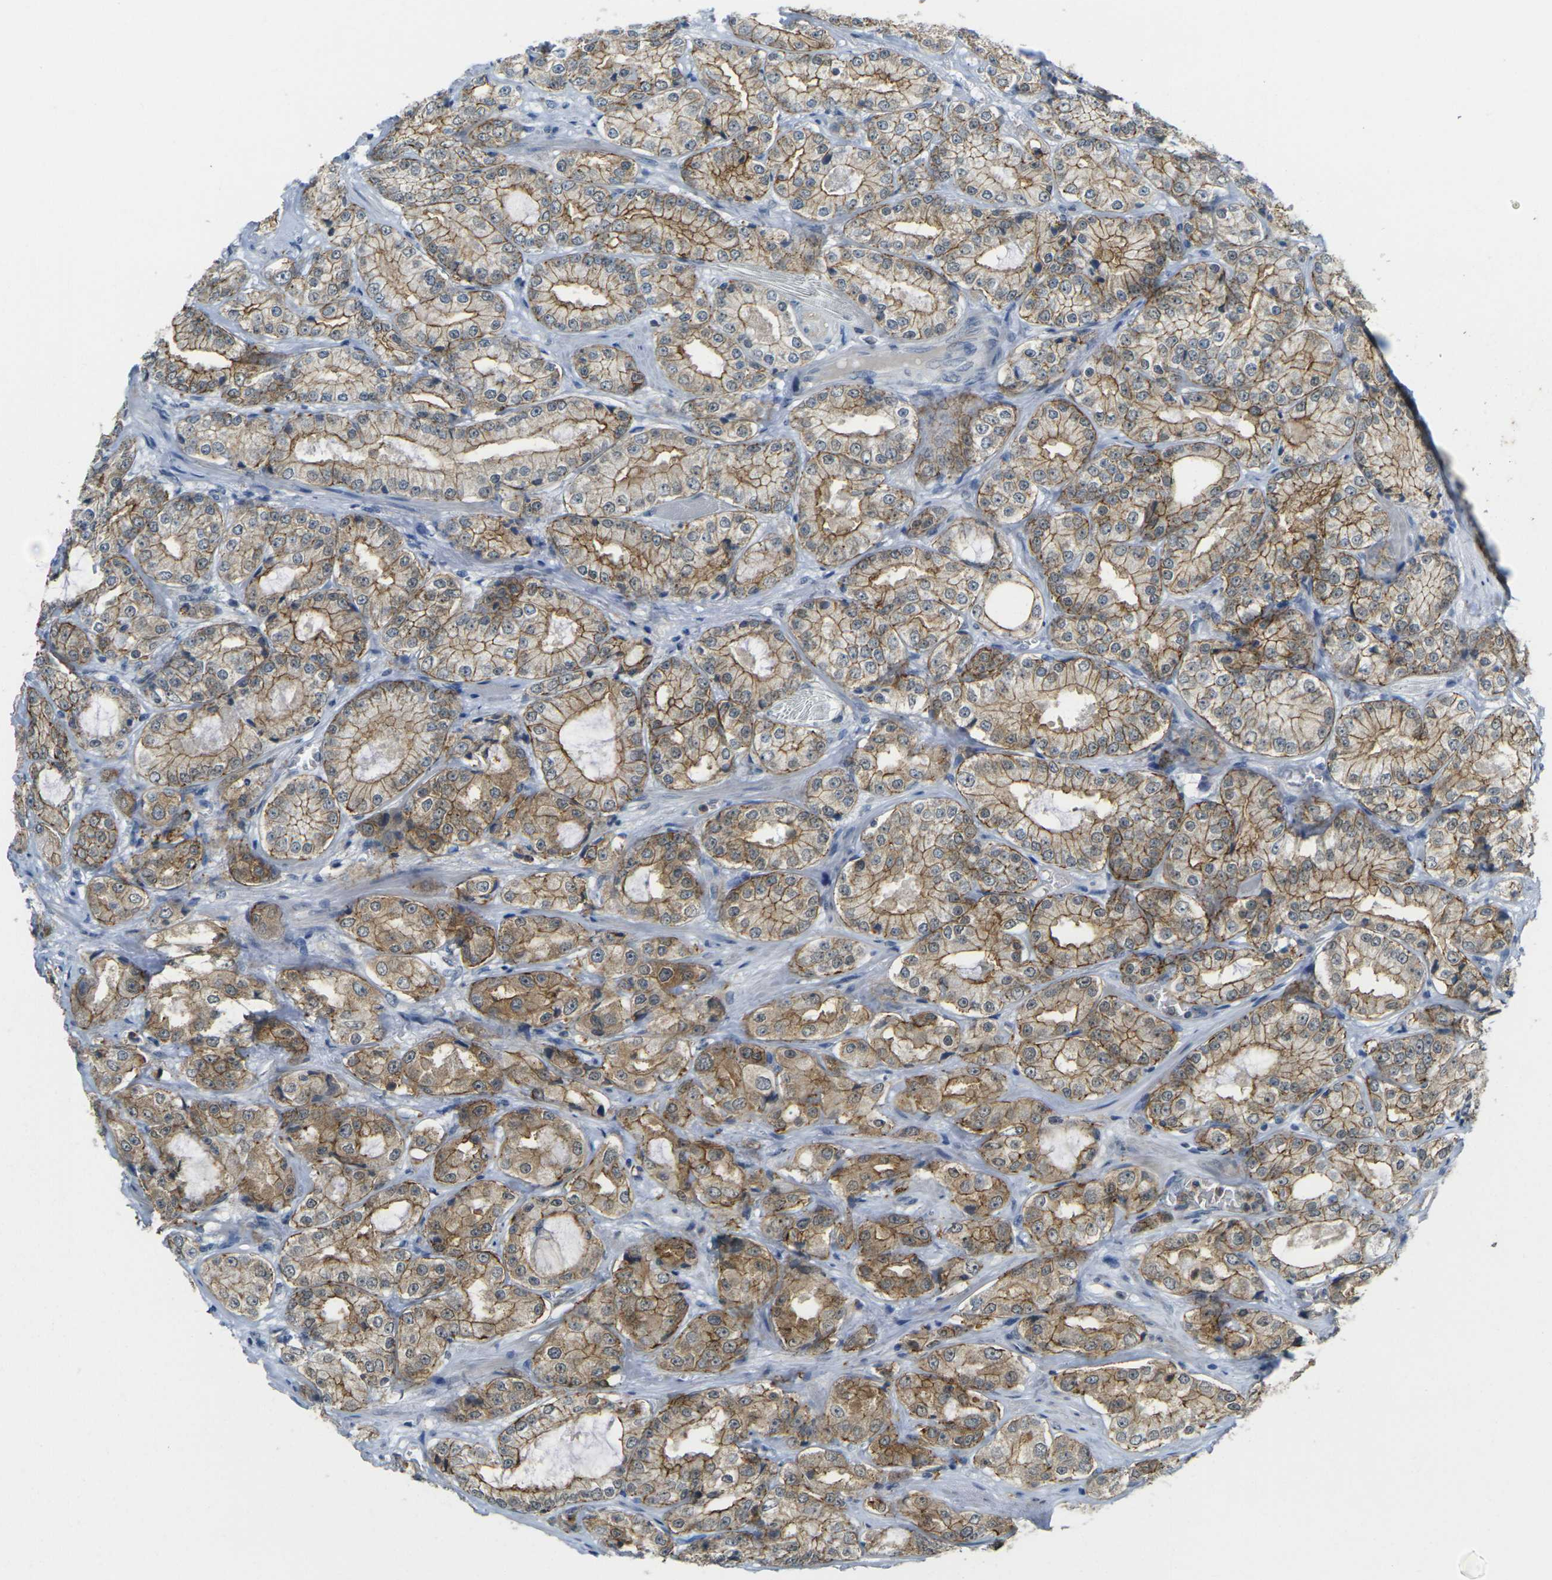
{"staining": {"intensity": "moderate", "quantity": ">75%", "location": "cytoplasmic/membranous"}, "tissue": "prostate cancer", "cell_type": "Tumor cells", "image_type": "cancer", "snomed": [{"axis": "morphology", "description": "Adenocarcinoma, High grade"}, {"axis": "topography", "description": "Prostate"}], "caption": "An image of human high-grade adenocarcinoma (prostate) stained for a protein exhibits moderate cytoplasmic/membranous brown staining in tumor cells.", "gene": "SPTBN2", "patient": {"sex": "male", "age": 73}}